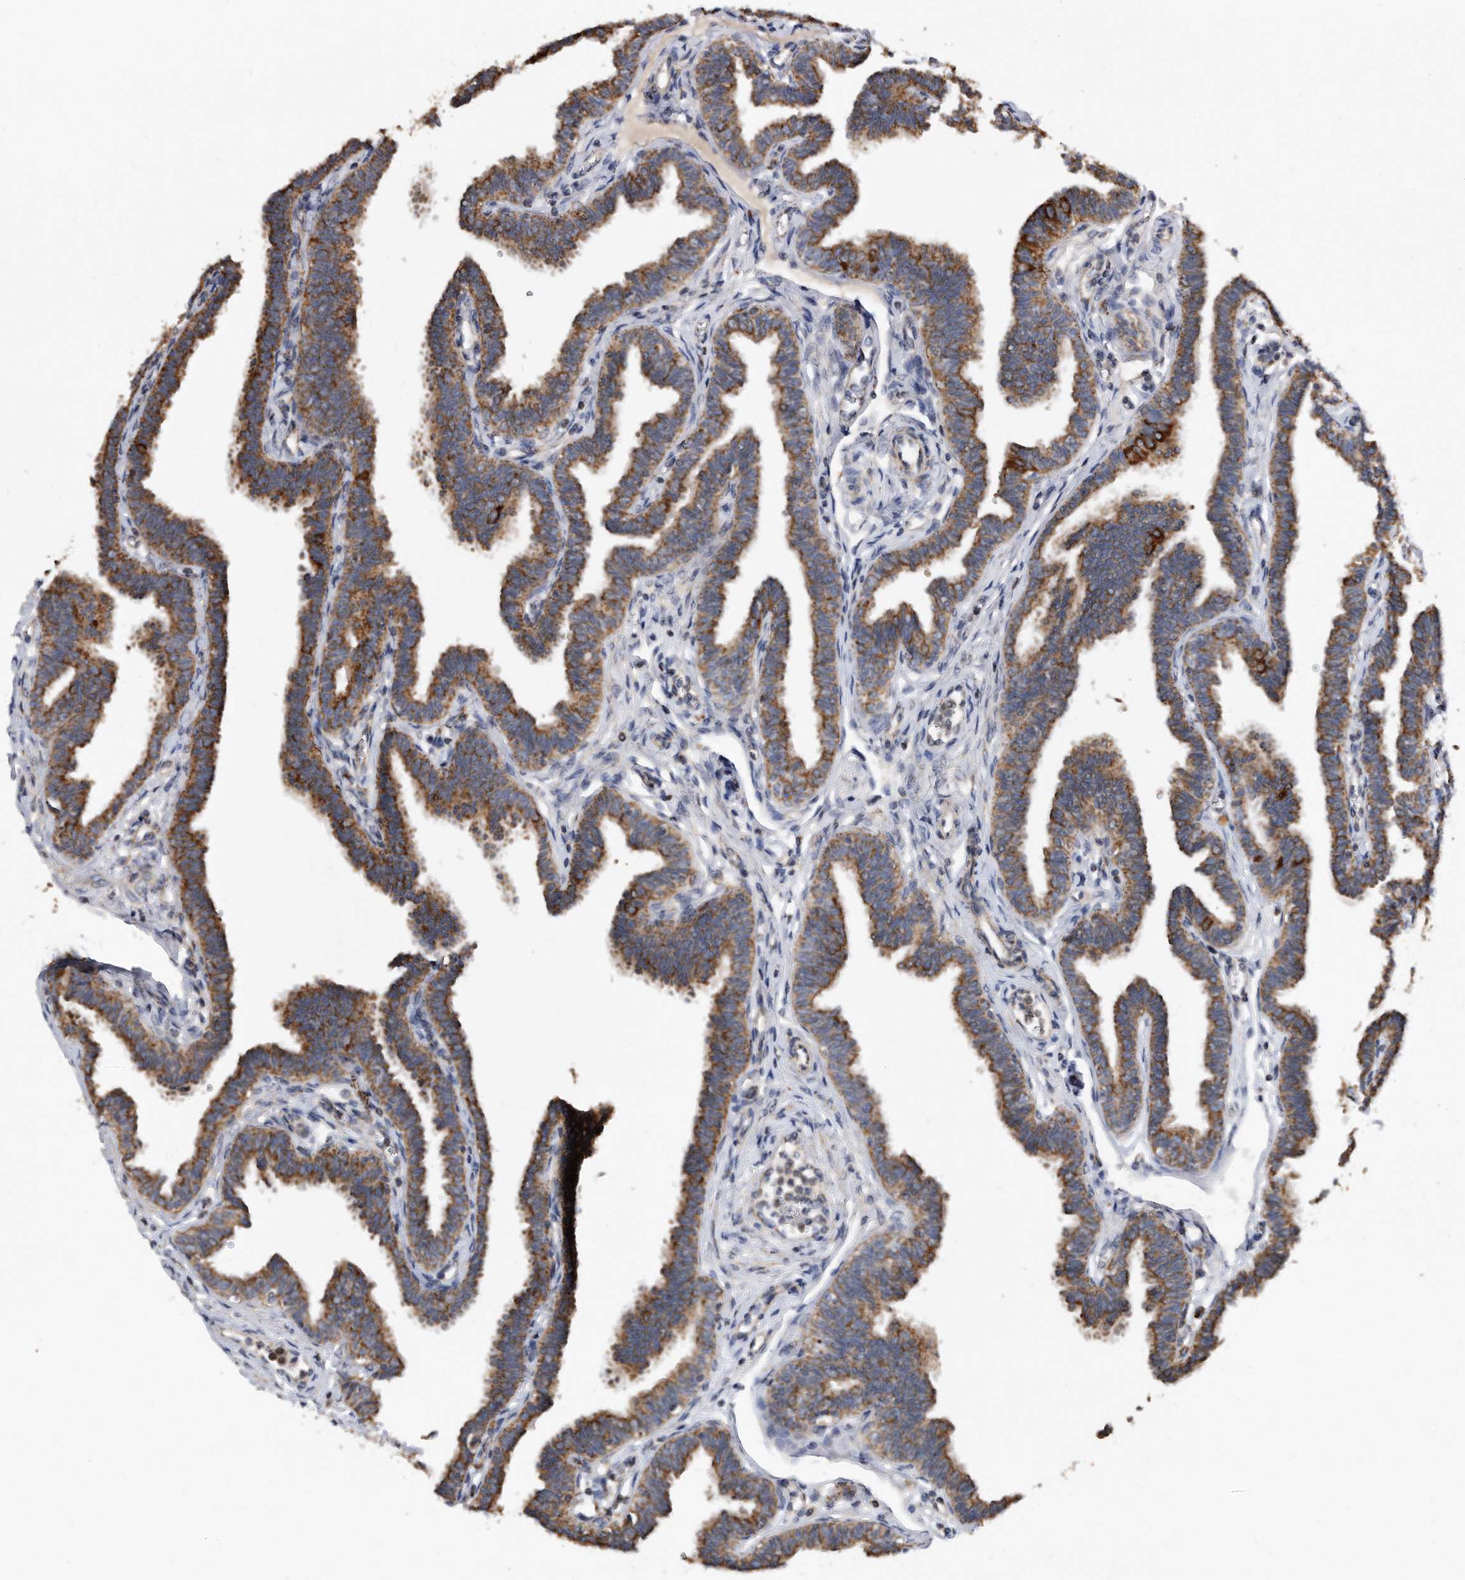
{"staining": {"intensity": "strong", "quantity": ">75%", "location": "cytoplasmic/membranous"}, "tissue": "fallopian tube", "cell_type": "Glandular cells", "image_type": "normal", "snomed": [{"axis": "morphology", "description": "Normal tissue, NOS"}, {"axis": "topography", "description": "Fallopian tube"}, {"axis": "topography", "description": "Ovary"}], "caption": "A brown stain shows strong cytoplasmic/membranous expression of a protein in glandular cells of unremarkable human fallopian tube. (IHC, brightfield microscopy, high magnification).", "gene": "PPP5C", "patient": {"sex": "female", "age": 23}}